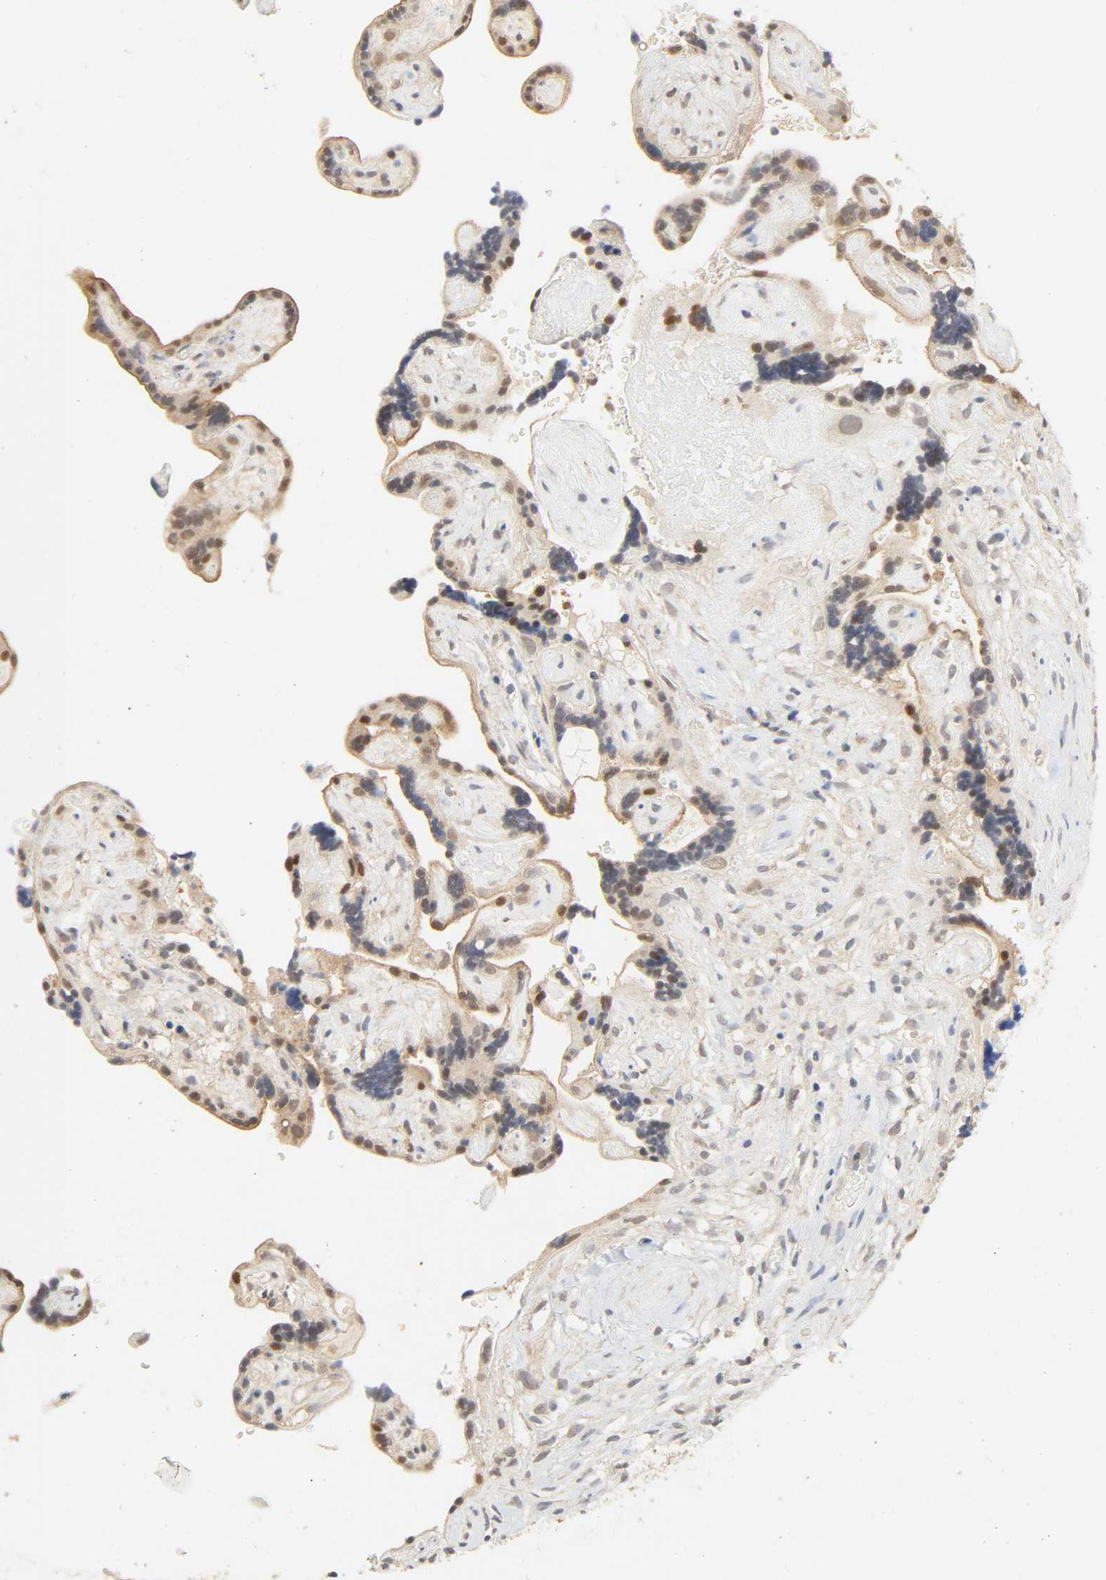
{"staining": {"intensity": "weak", "quantity": "25%-75%", "location": "cytoplasmic/membranous"}, "tissue": "placenta", "cell_type": "Decidual cells", "image_type": "normal", "snomed": [{"axis": "morphology", "description": "Normal tissue, NOS"}, {"axis": "topography", "description": "Placenta"}], "caption": "Decidual cells reveal low levels of weak cytoplasmic/membranous expression in about 25%-75% of cells in normal placenta.", "gene": "ACSS2", "patient": {"sex": "female", "age": 30}}